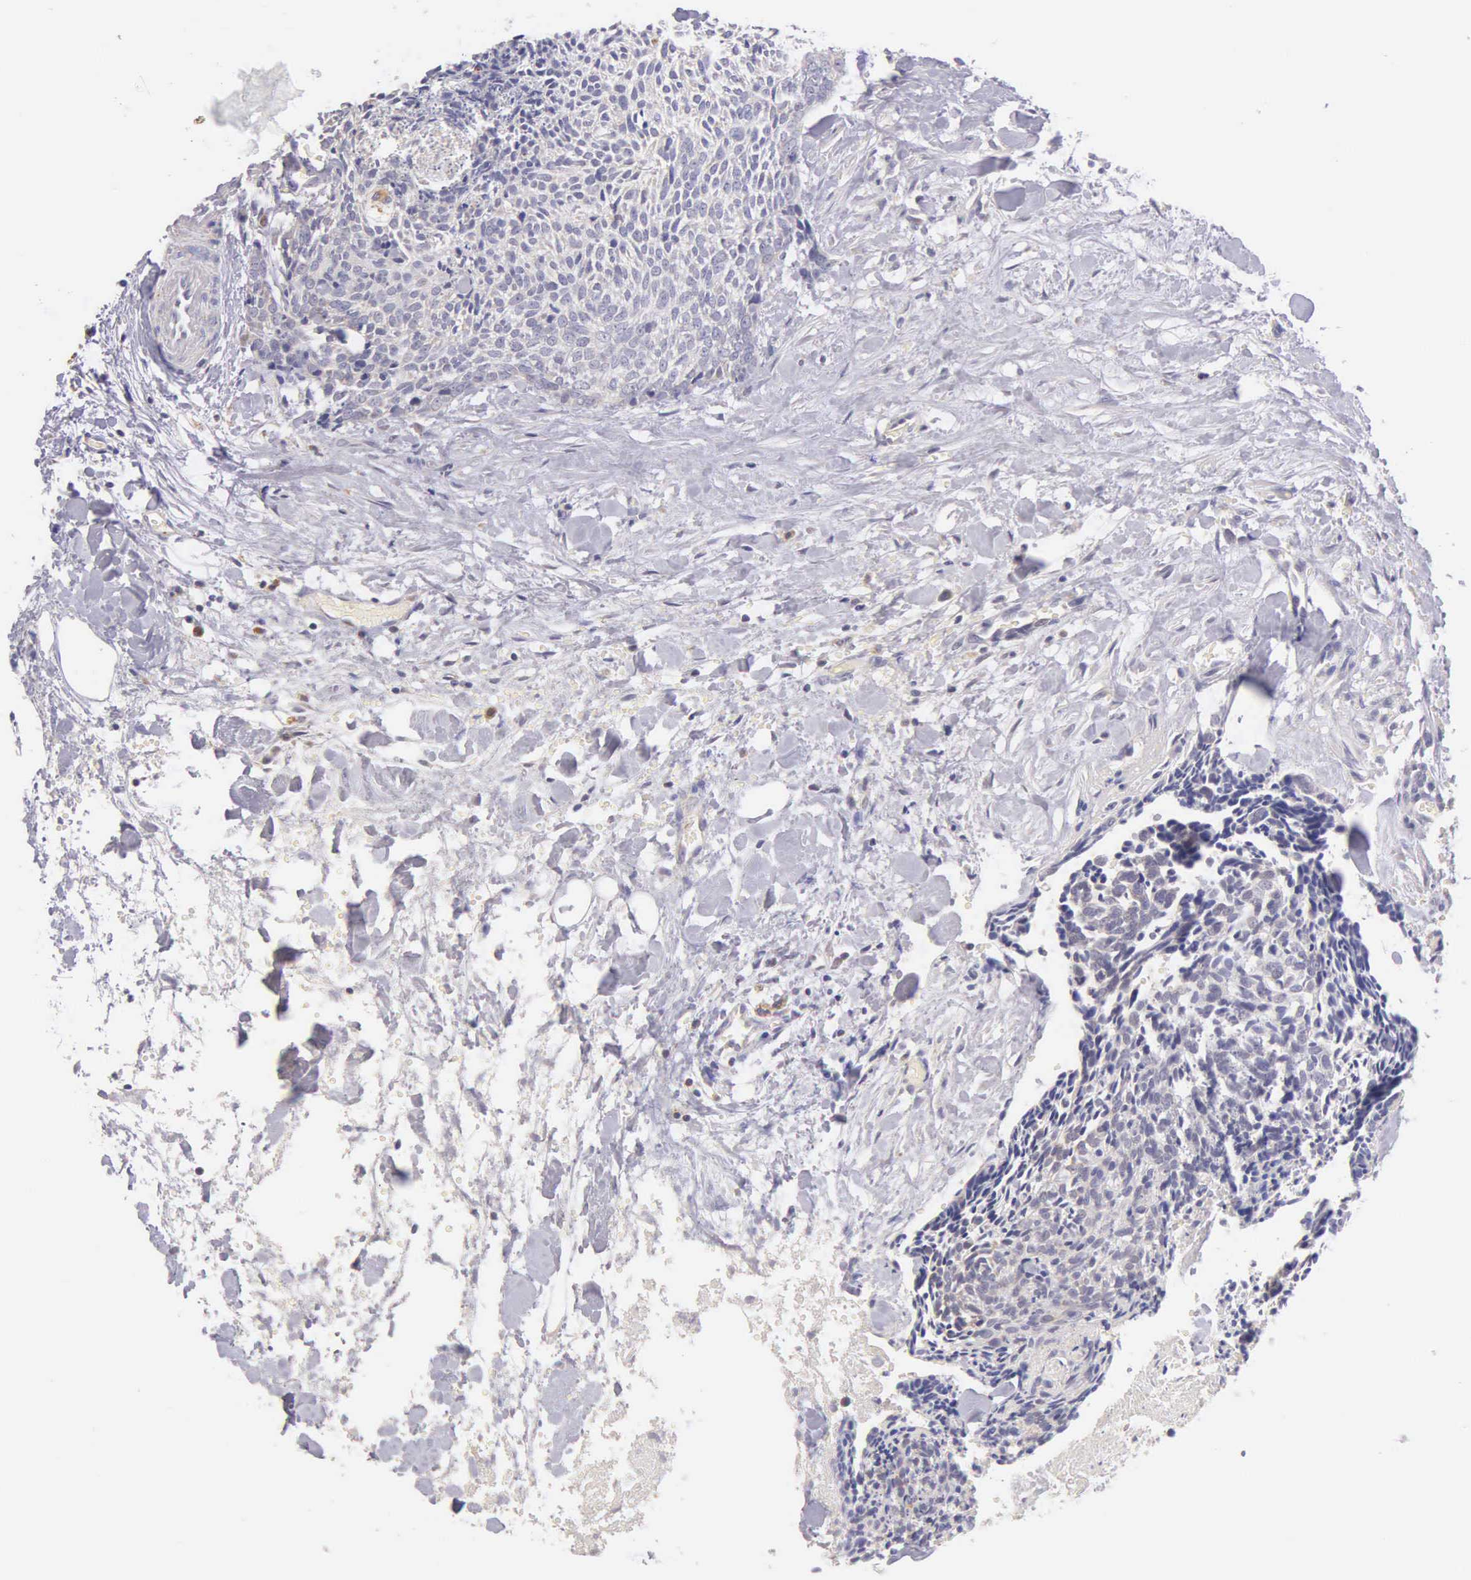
{"staining": {"intensity": "negative", "quantity": "none", "location": "none"}, "tissue": "head and neck cancer", "cell_type": "Tumor cells", "image_type": "cancer", "snomed": [{"axis": "morphology", "description": "Squamous cell carcinoma, NOS"}, {"axis": "topography", "description": "Salivary gland"}, {"axis": "topography", "description": "Head-Neck"}], "caption": "Immunohistochemistry (IHC) of head and neck cancer (squamous cell carcinoma) displays no expression in tumor cells.", "gene": "ESR1", "patient": {"sex": "male", "age": 70}}